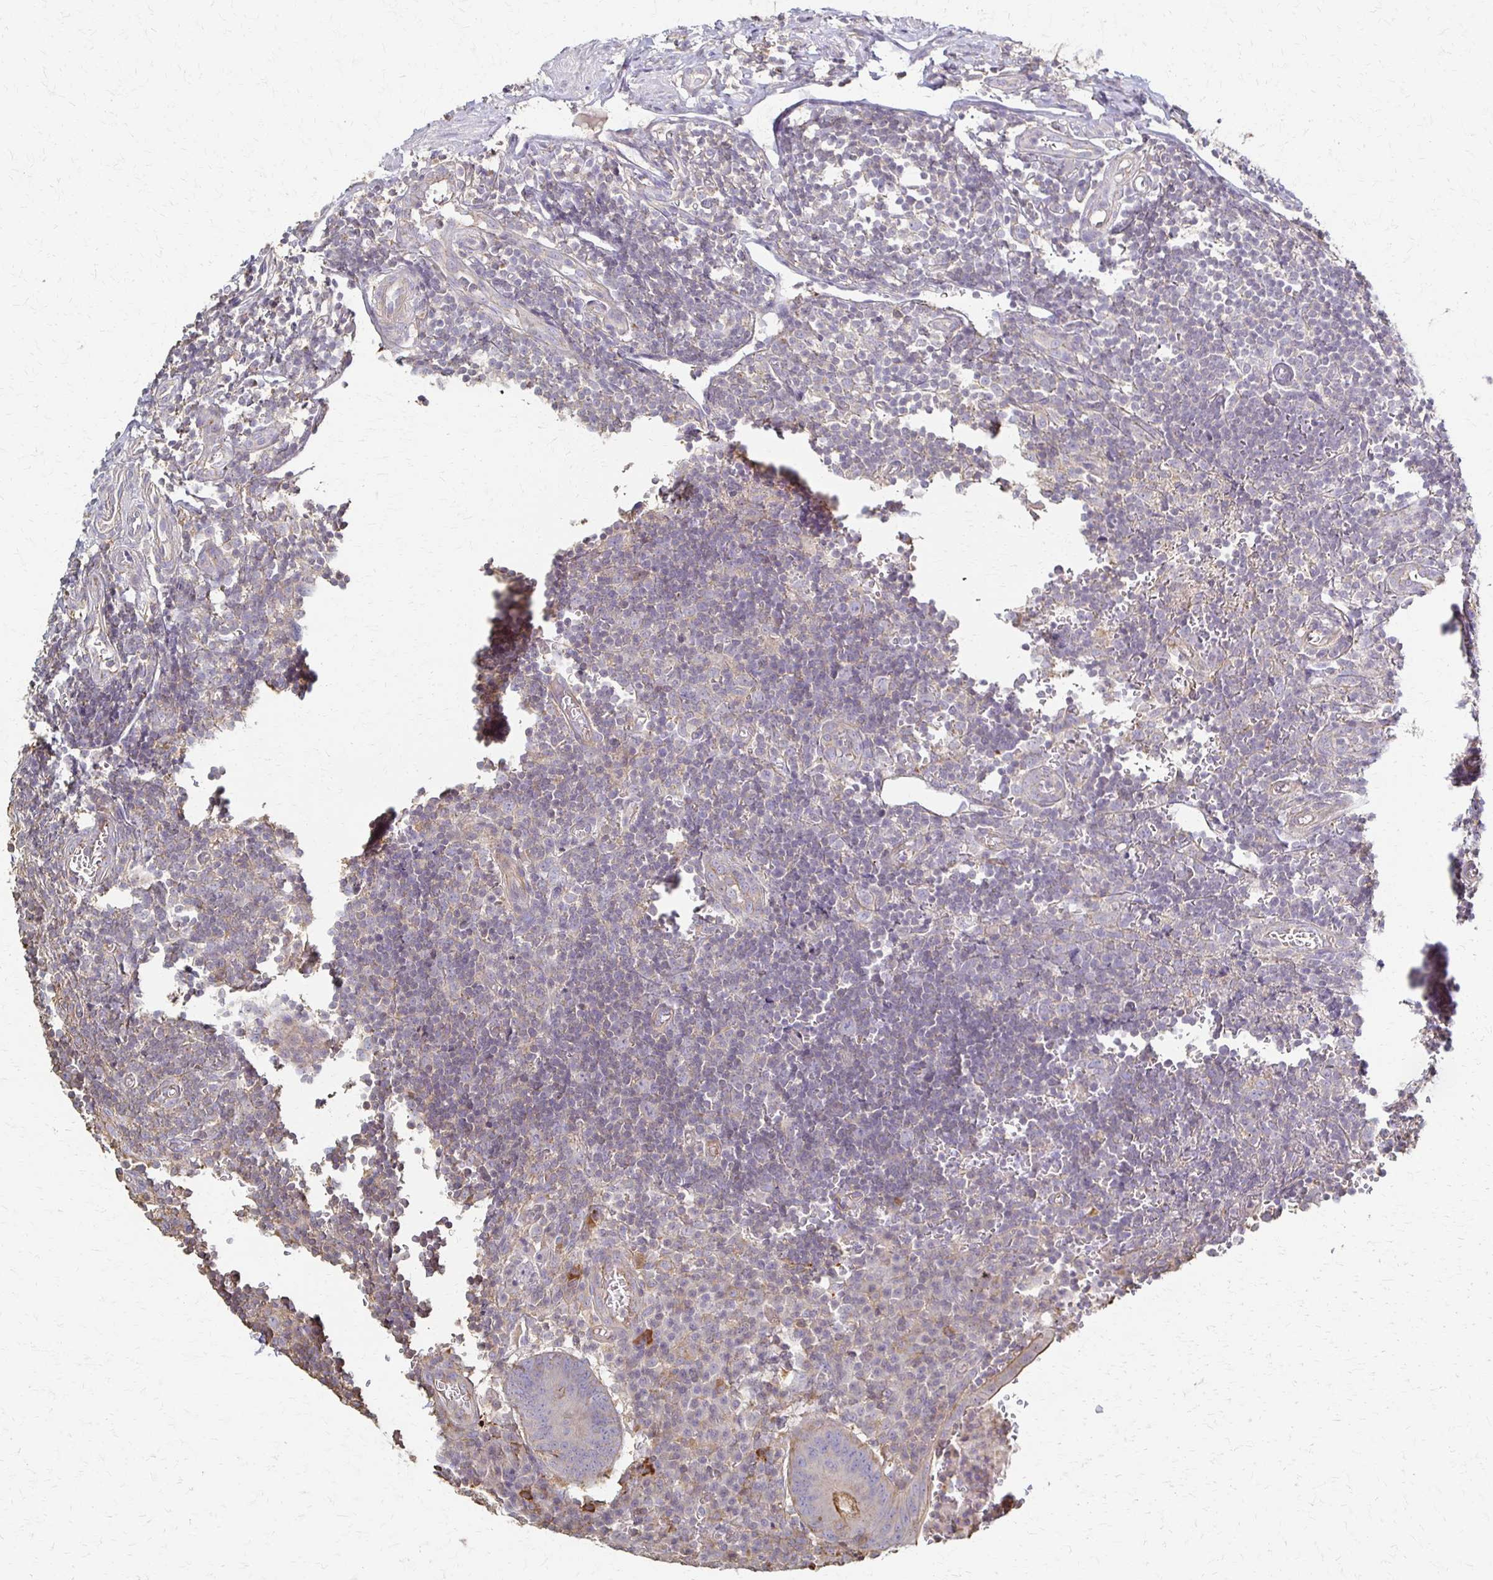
{"staining": {"intensity": "weak", "quantity": "<25%", "location": "cytoplasmic/membranous"}, "tissue": "appendix", "cell_type": "Glandular cells", "image_type": "normal", "snomed": [{"axis": "morphology", "description": "Normal tissue, NOS"}, {"axis": "topography", "description": "Appendix"}], "caption": "Immunohistochemical staining of benign appendix shows no significant staining in glandular cells. (Brightfield microscopy of DAB IHC at high magnification).", "gene": "C1QTNF7", "patient": {"sex": "male", "age": 18}}